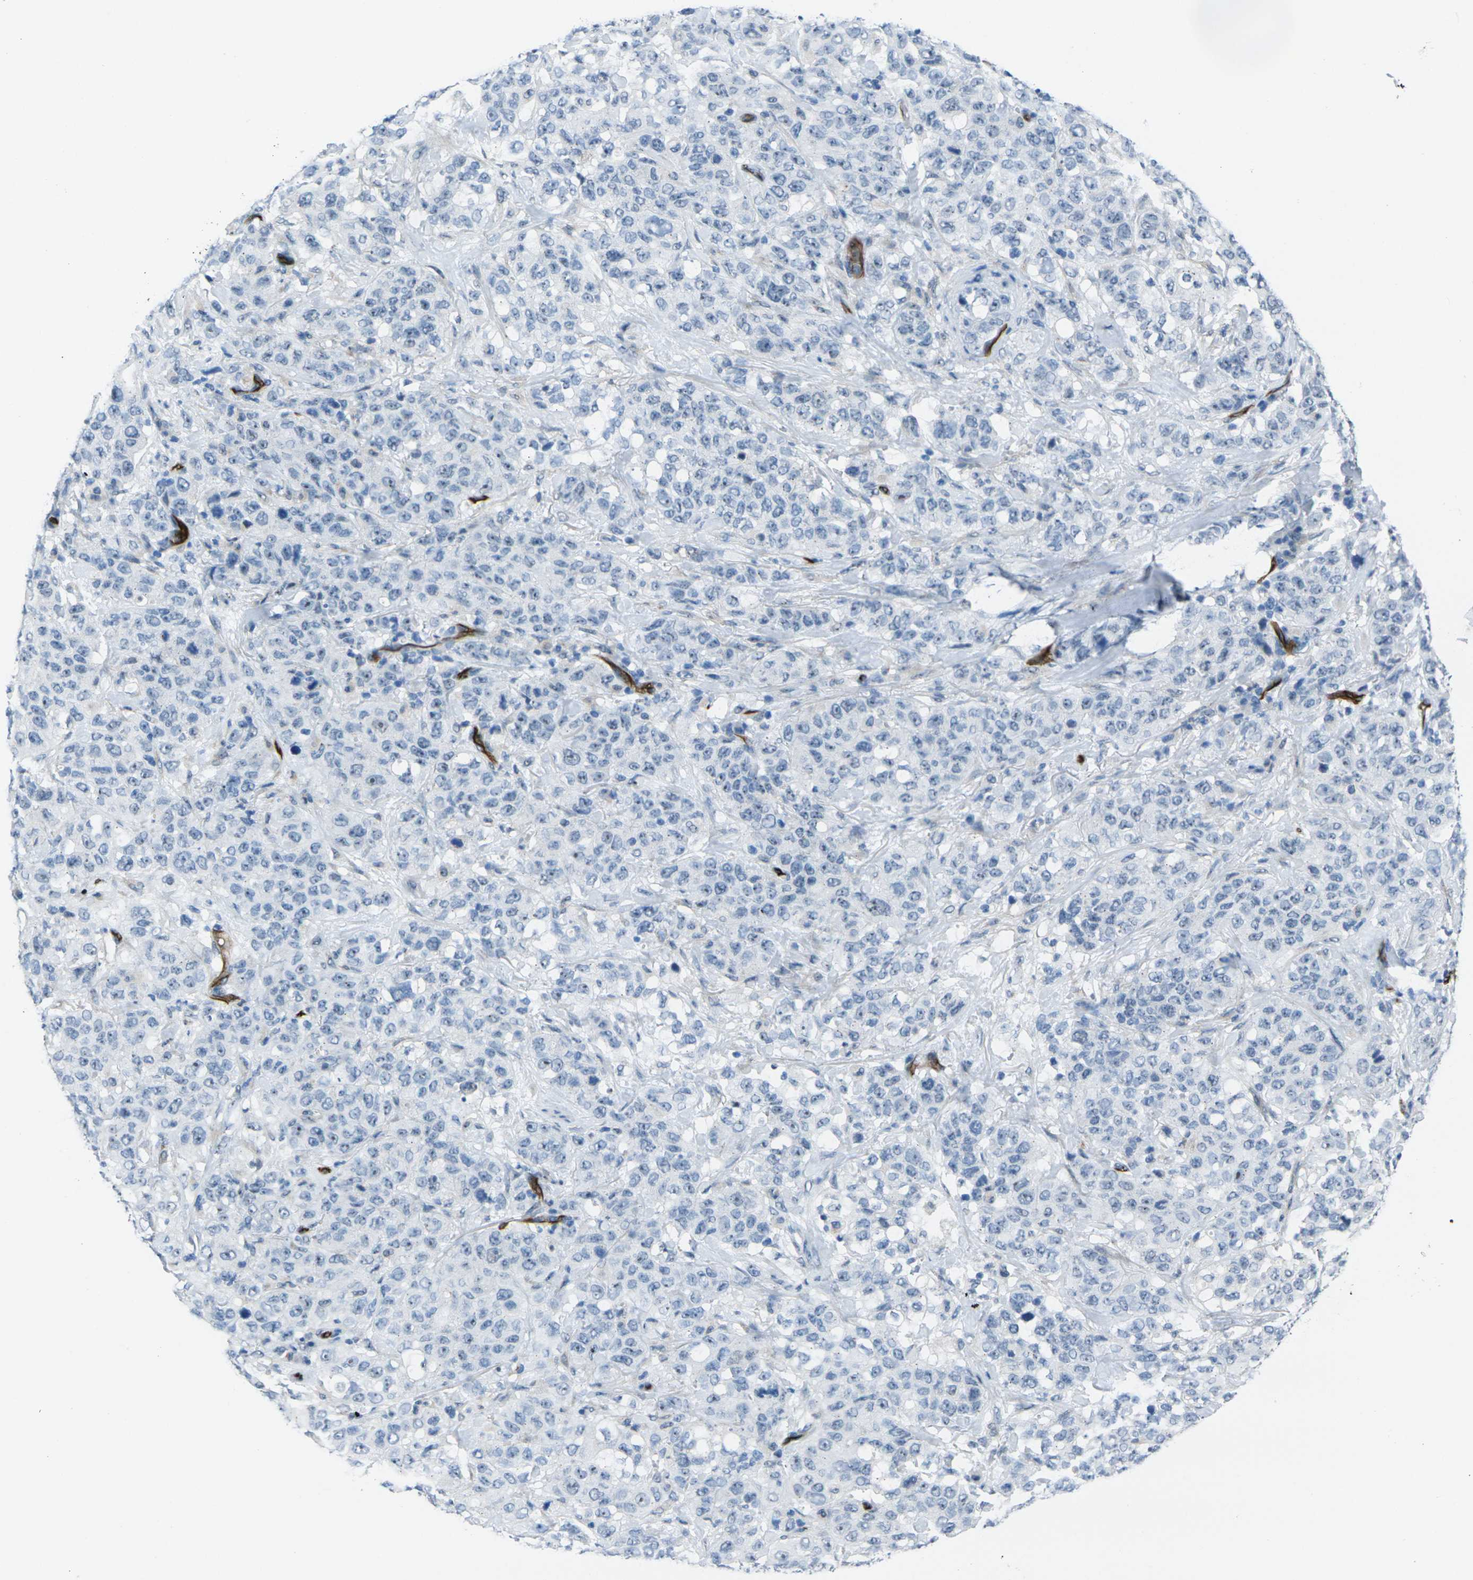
{"staining": {"intensity": "negative", "quantity": "none", "location": "none"}, "tissue": "stomach cancer", "cell_type": "Tumor cells", "image_type": "cancer", "snomed": [{"axis": "morphology", "description": "Adenocarcinoma, NOS"}, {"axis": "topography", "description": "Stomach"}], "caption": "High magnification brightfield microscopy of stomach adenocarcinoma stained with DAB (brown) and counterstained with hematoxylin (blue): tumor cells show no significant positivity. (DAB IHC, high magnification).", "gene": "HSPA12B", "patient": {"sex": "male", "age": 48}}